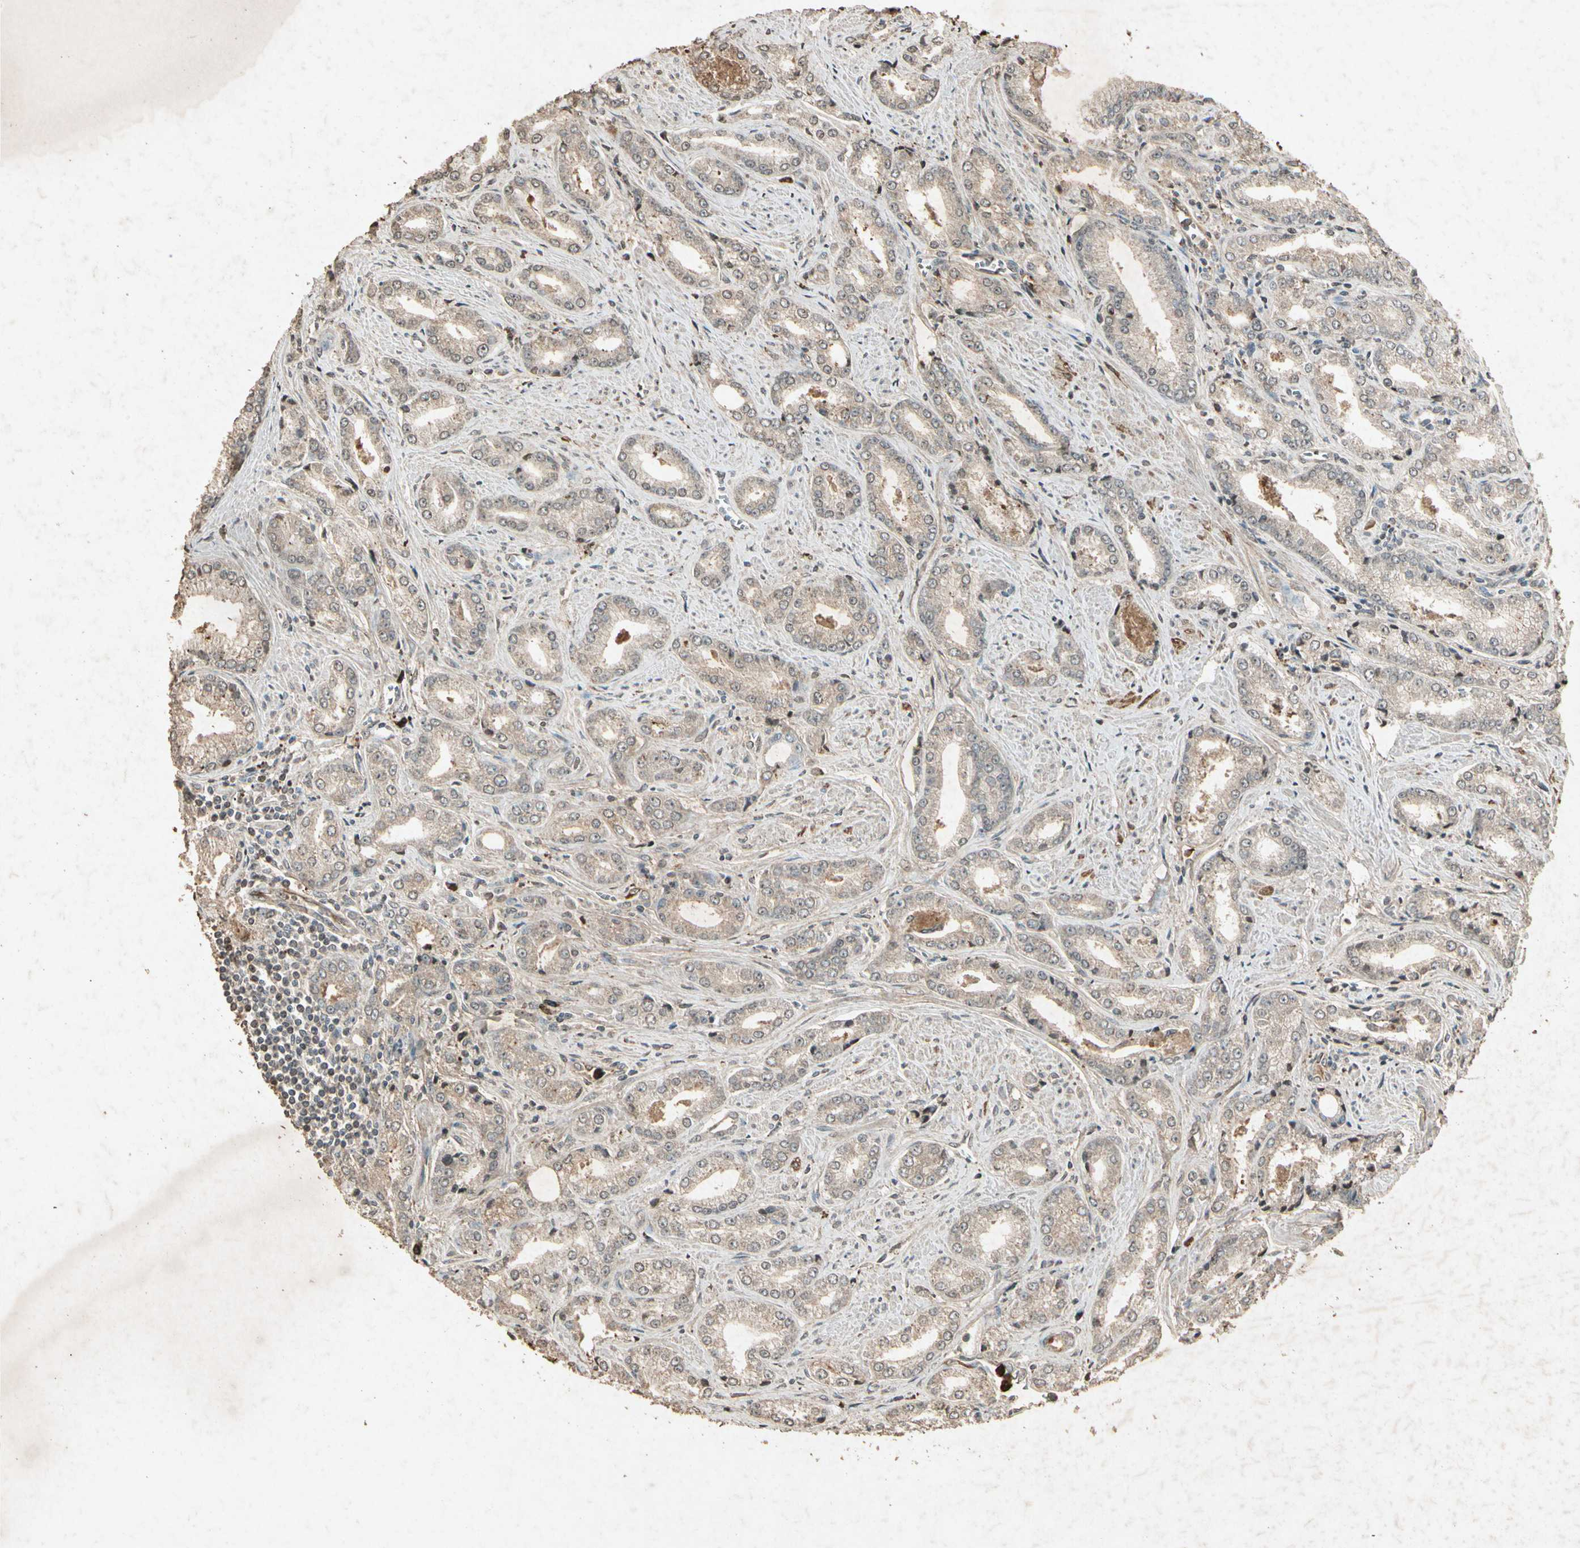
{"staining": {"intensity": "moderate", "quantity": "25%-75%", "location": "cytoplasmic/membranous"}, "tissue": "prostate cancer", "cell_type": "Tumor cells", "image_type": "cancer", "snomed": [{"axis": "morphology", "description": "Adenocarcinoma, Low grade"}, {"axis": "topography", "description": "Prostate"}], "caption": "This histopathology image displays immunohistochemistry staining of human prostate adenocarcinoma (low-grade), with medium moderate cytoplasmic/membranous staining in approximately 25%-75% of tumor cells.", "gene": "GC", "patient": {"sex": "male", "age": 64}}